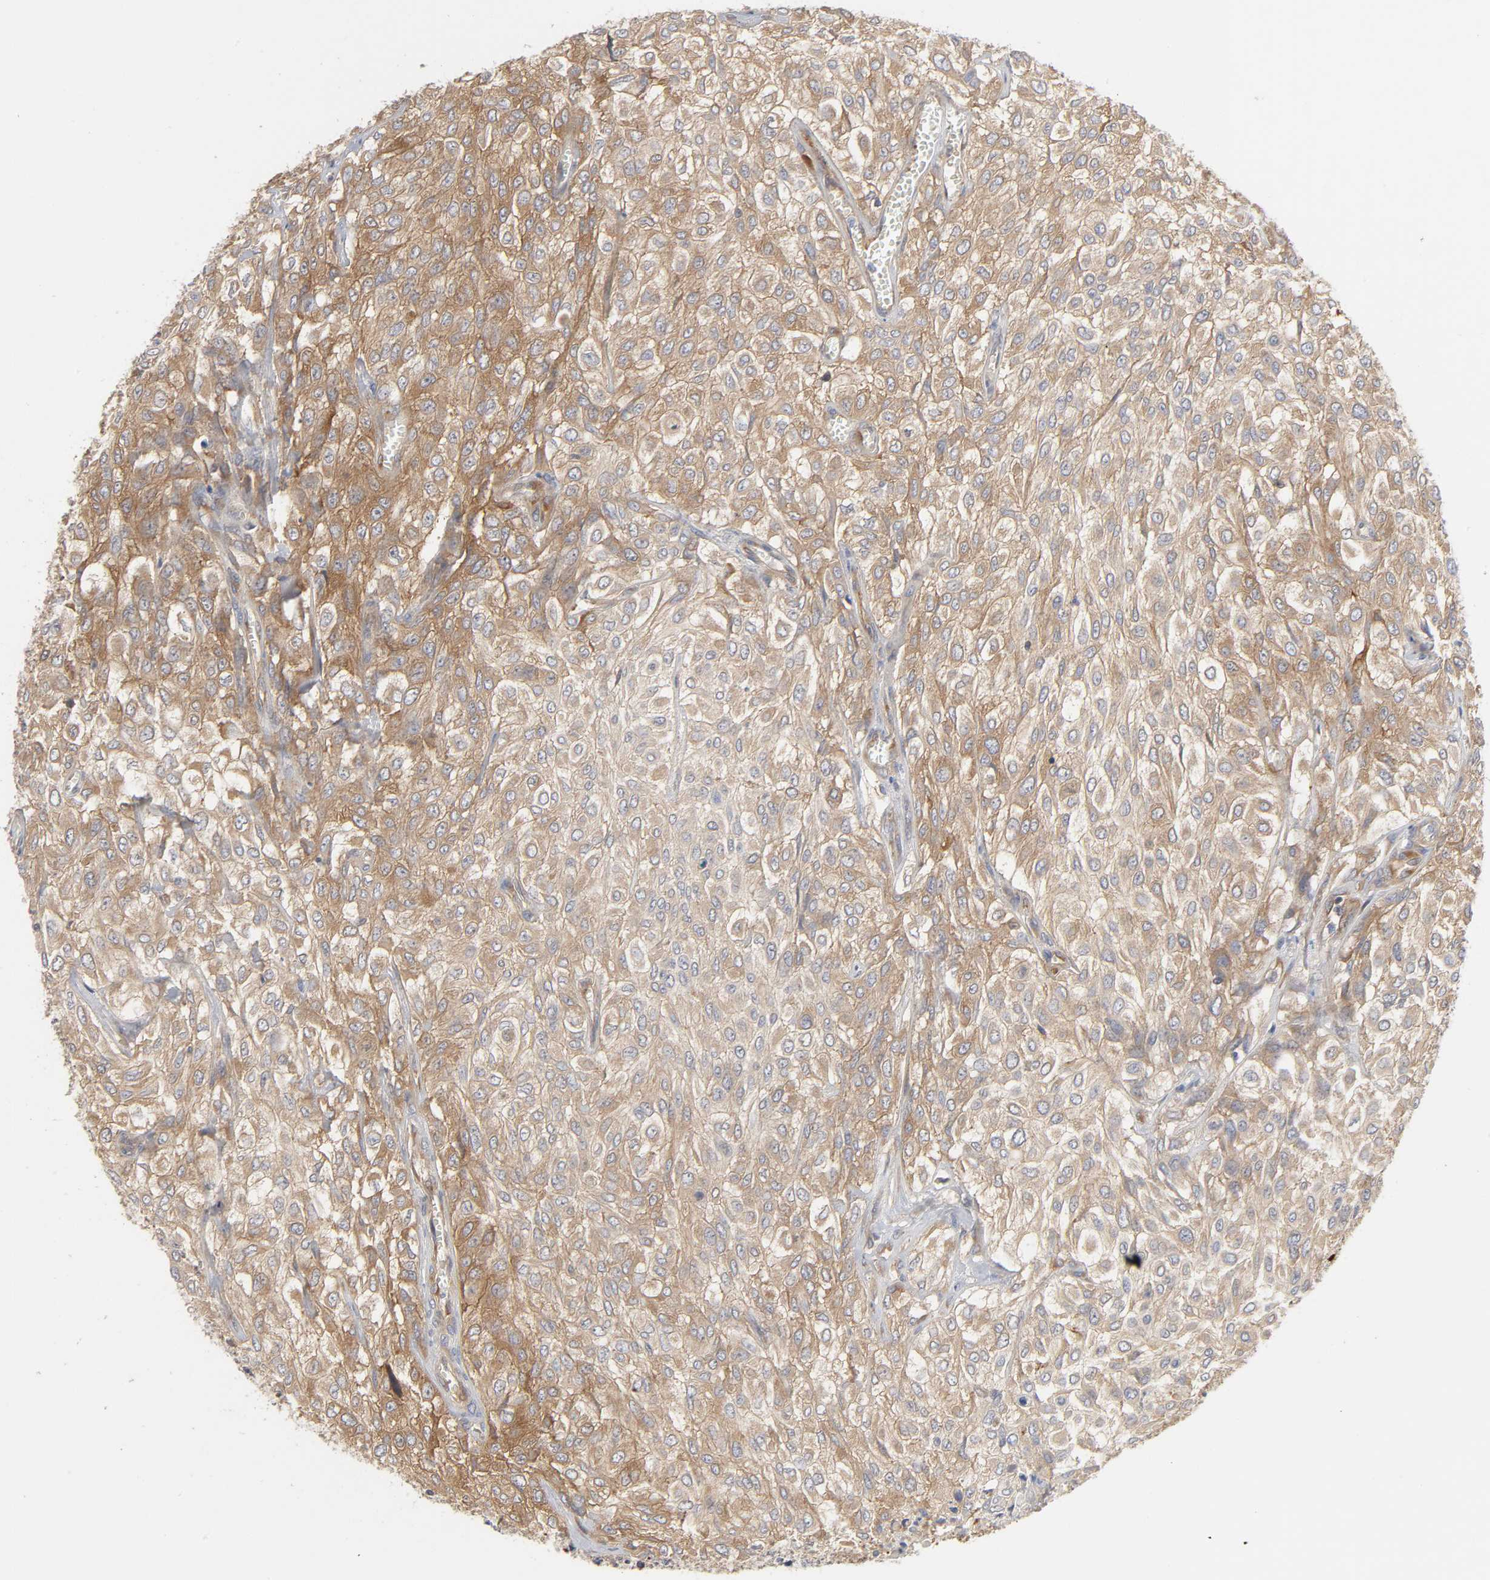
{"staining": {"intensity": "moderate", "quantity": ">75%", "location": "cytoplasmic/membranous"}, "tissue": "urothelial cancer", "cell_type": "Tumor cells", "image_type": "cancer", "snomed": [{"axis": "morphology", "description": "Urothelial carcinoma, High grade"}, {"axis": "topography", "description": "Urinary bladder"}], "caption": "IHC of human urothelial cancer demonstrates medium levels of moderate cytoplasmic/membranous positivity in approximately >75% of tumor cells.", "gene": "SCHIP1", "patient": {"sex": "male", "age": 57}}